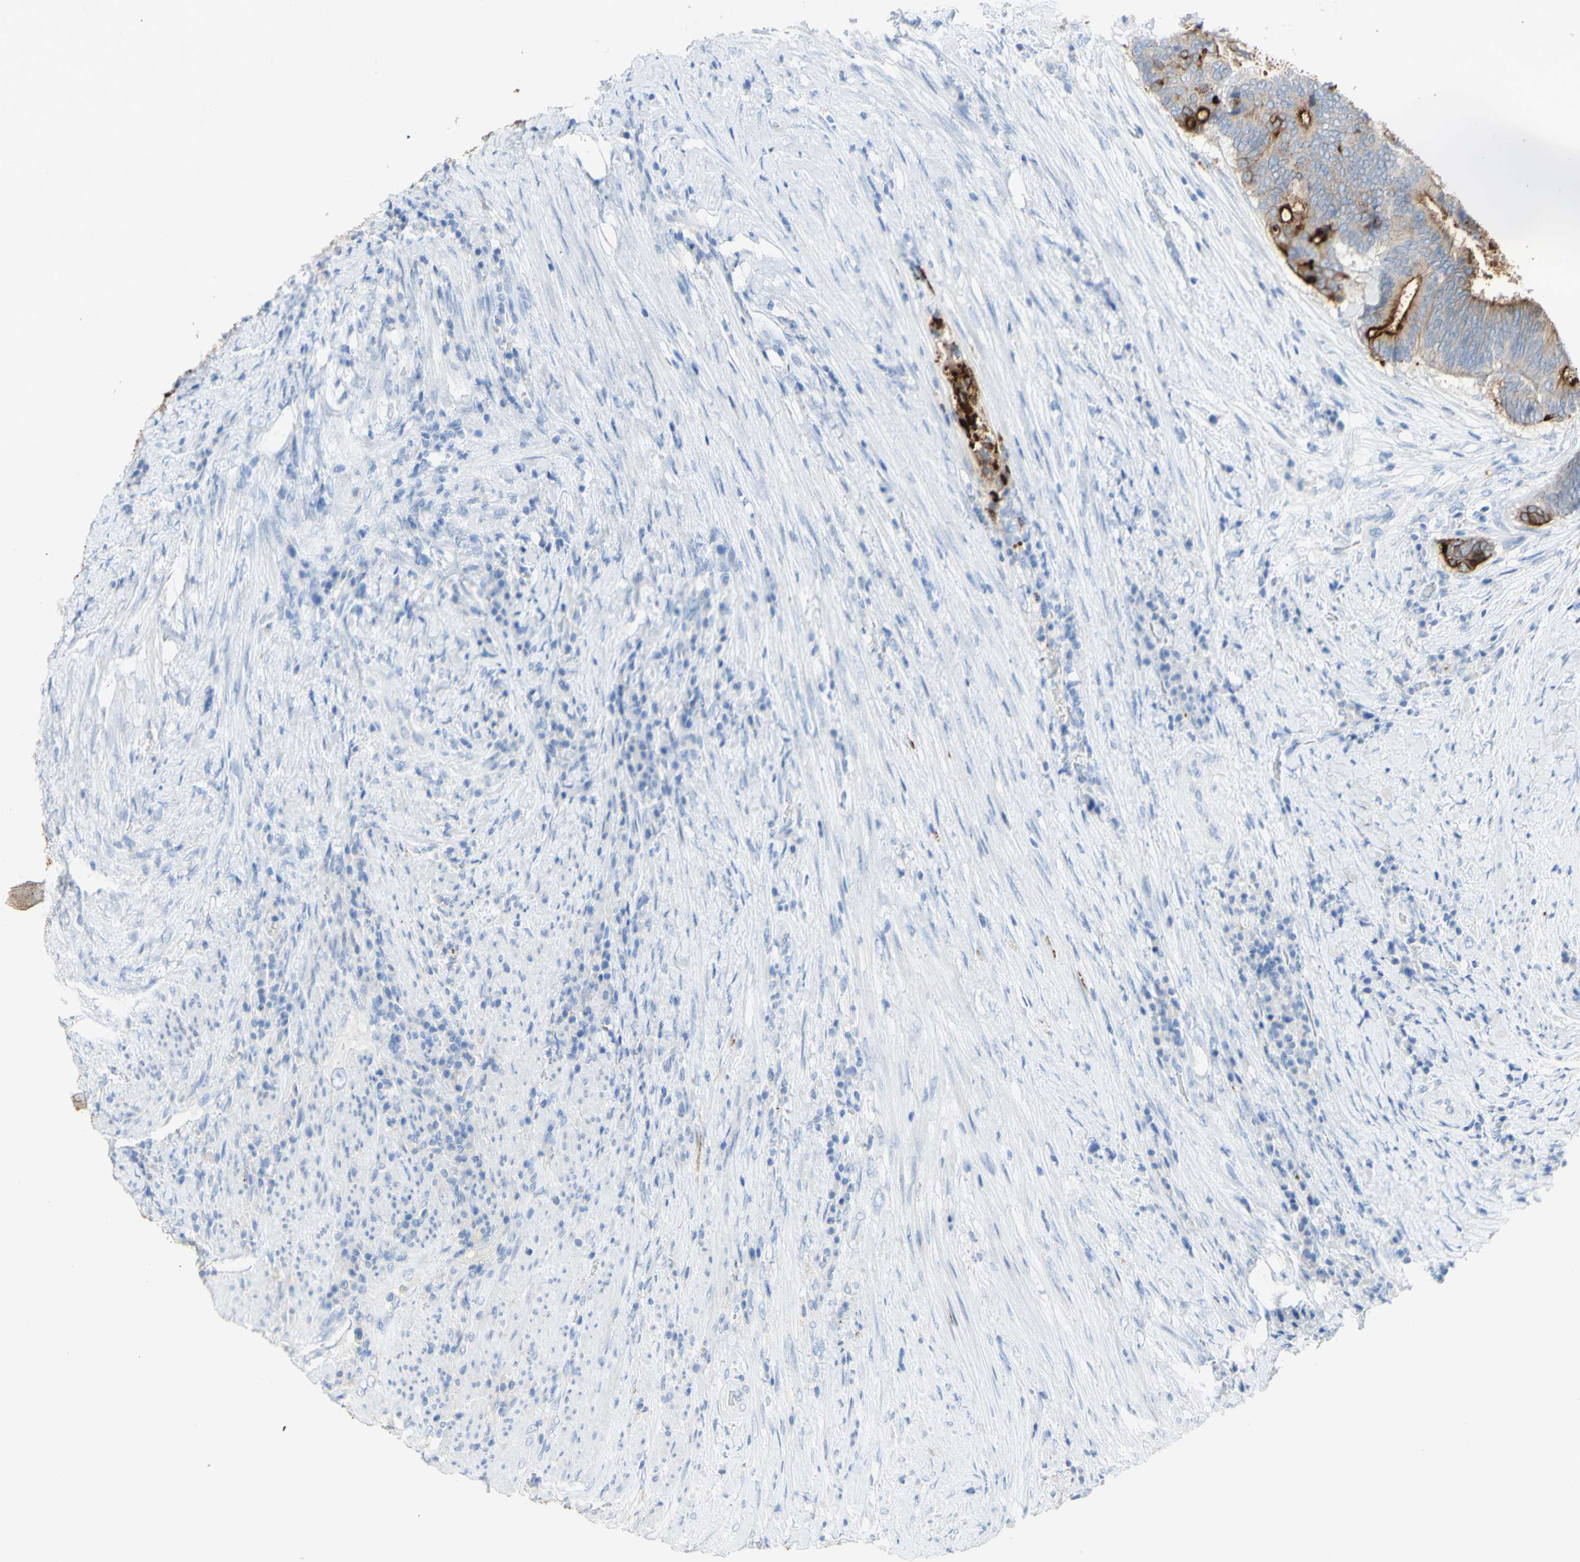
{"staining": {"intensity": "moderate", "quantity": ">75%", "location": "cytoplasmic/membranous"}, "tissue": "colorectal cancer", "cell_type": "Tumor cells", "image_type": "cancer", "snomed": [{"axis": "morphology", "description": "Adenocarcinoma, NOS"}, {"axis": "topography", "description": "Rectum"}], "caption": "Adenocarcinoma (colorectal) stained with a protein marker exhibits moderate staining in tumor cells.", "gene": "DSC2", "patient": {"sex": "male", "age": 72}}